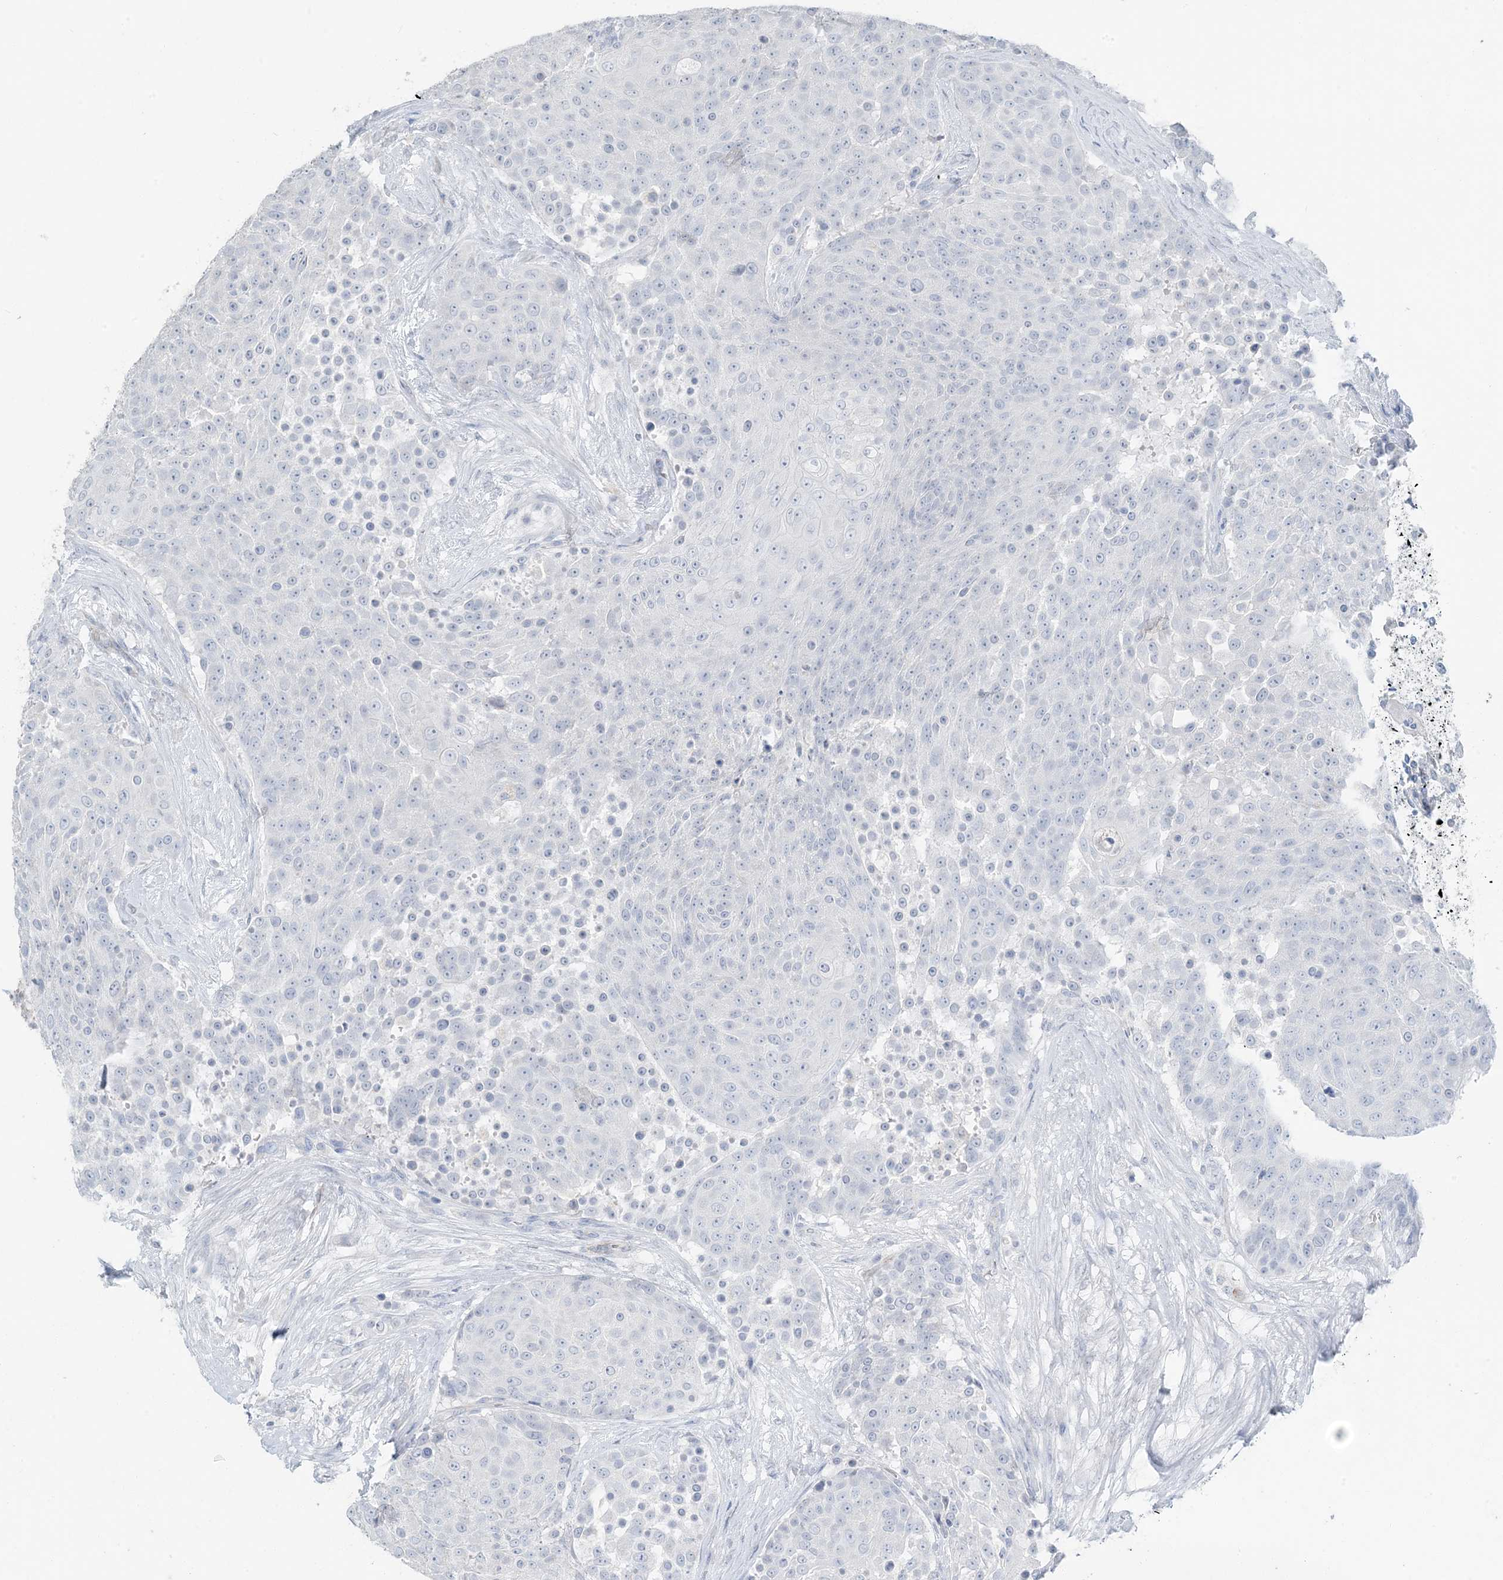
{"staining": {"intensity": "negative", "quantity": "none", "location": "none"}, "tissue": "urothelial cancer", "cell_type": "Tumor cells", "image_type": "cancer", "snomed": [{"axis": "morphology", "description": "Urothelial carcinoma, High grade"}, {"axis": "topography", "description": "Urinary bladder"}], "caption": "Immunohistochemistry photomicrograph of human high-grade urothelial carcinoma stained for a protein (brown), which exhibits no staining in tumor cells.", "gene": "PGM5", "patient": {"sex": "female", "age": 63}}